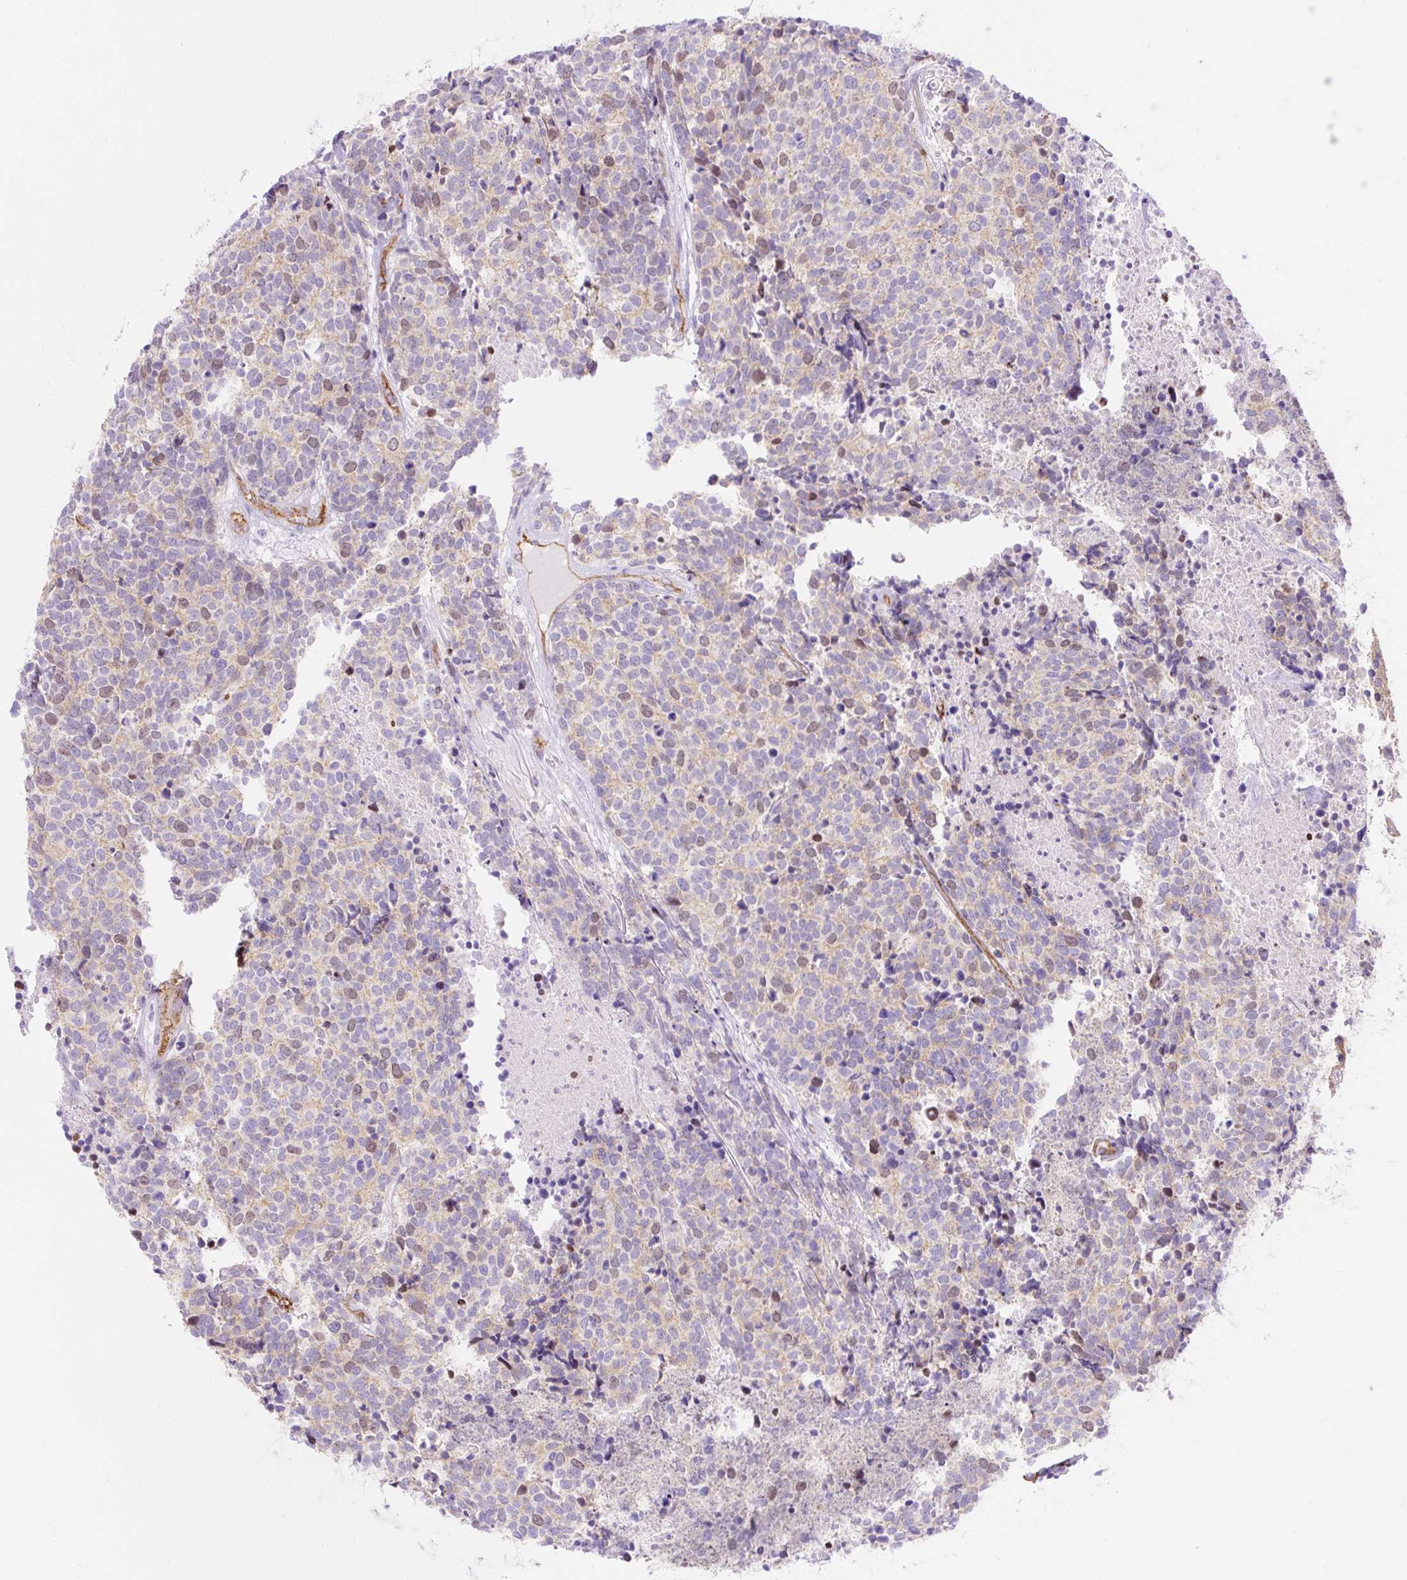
{"staining": {"intensity": "weak", "quantity": "<25%", "location": "cytoplasmic/membranous"}, "tissue": "carcinoid", "cell_type": "Tumor cells", "image_type": "cancer", "snomed": [{"axis": "morphology", "description": "Carcinoid, malignant, NOS"}, {"axis": "topography", "description": "Skin"}], "caption": "Immunohistochemical staining of human carcinoid (malignant) displays no significant staining in tumor cells.", "gene": "HIP1R", "patient": {"sex": "female", "age": 79}}